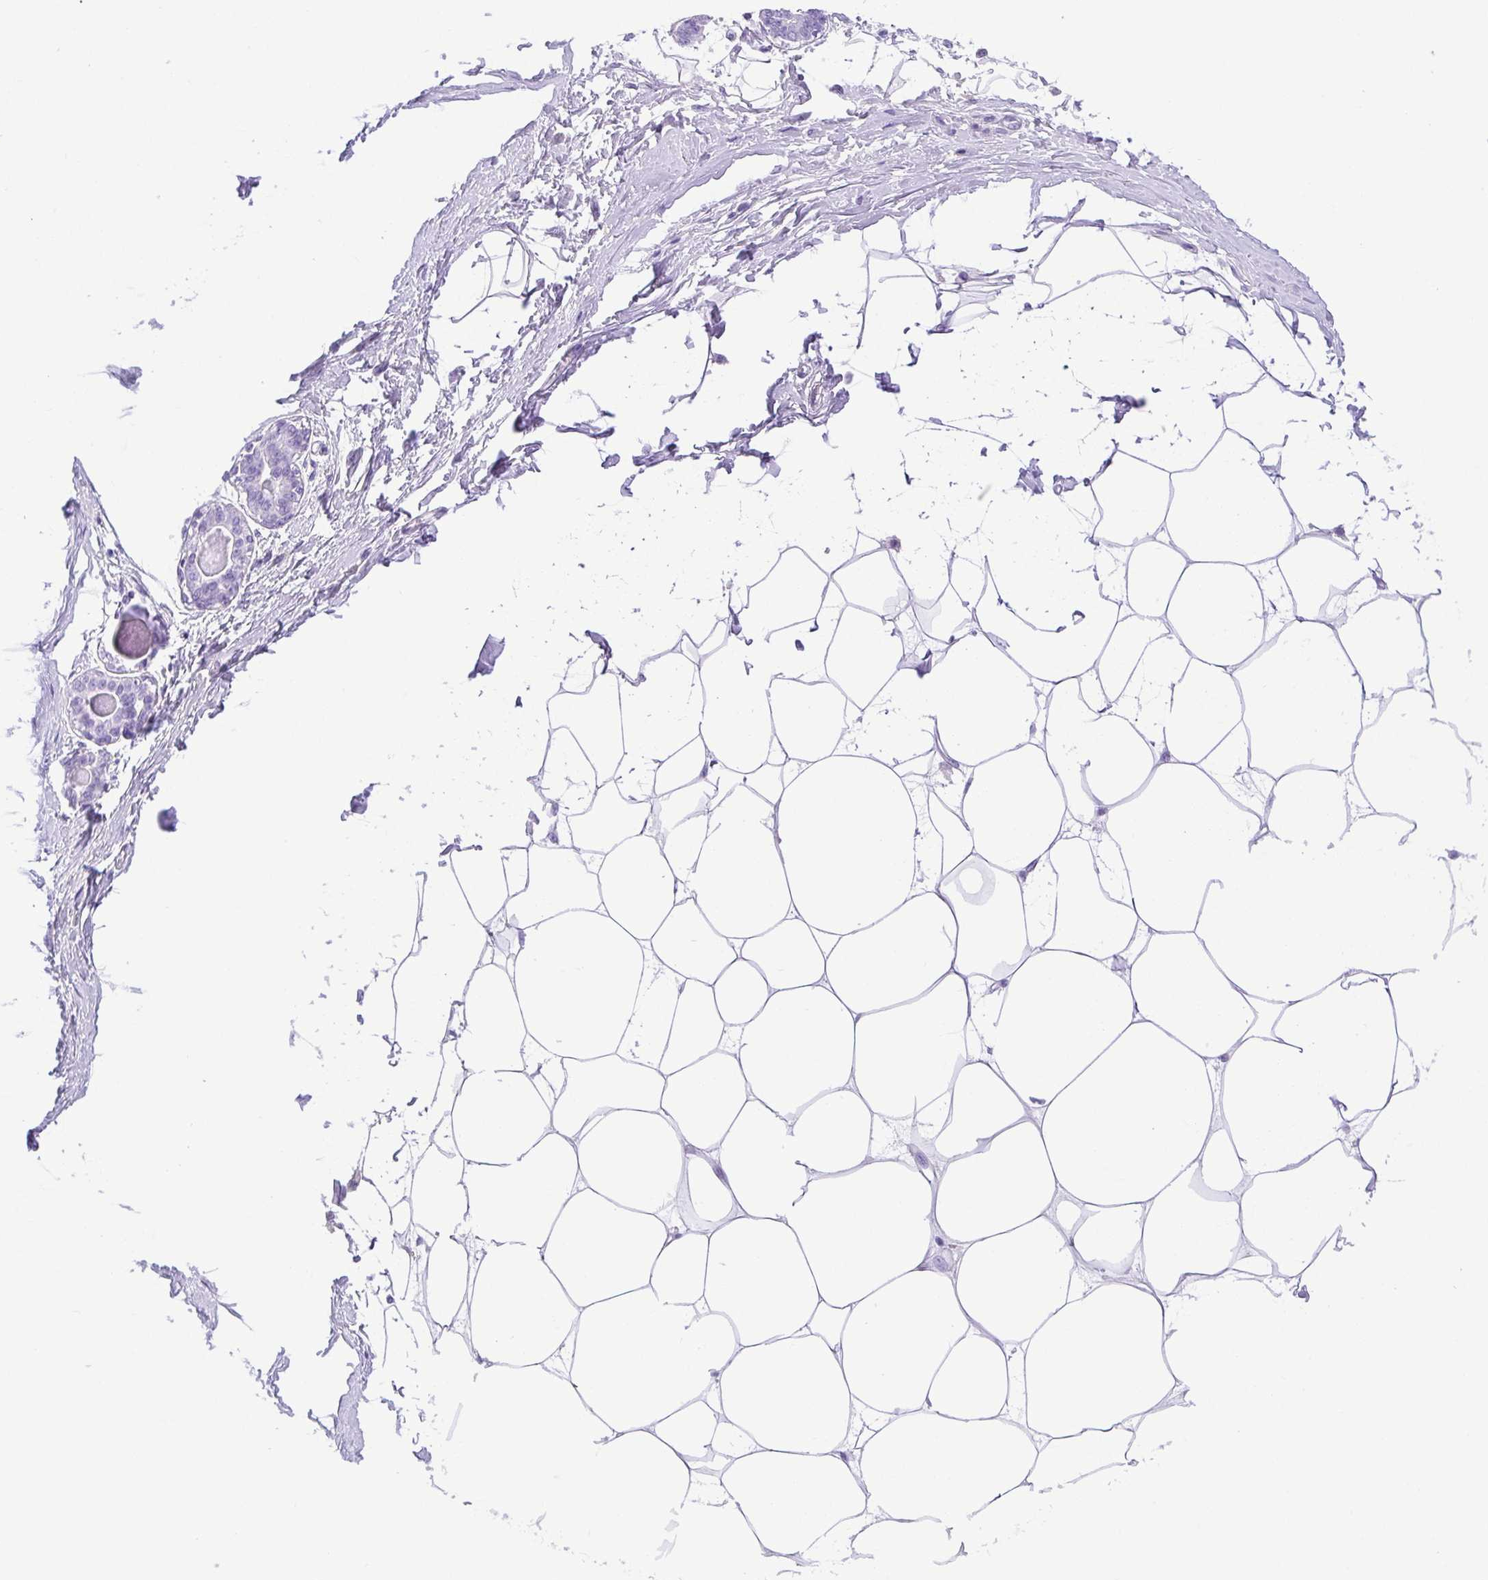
{"staining": {"intensity": "negative", "quantity": "none", "location": "none"}, "tissue": "breast", "cell_type": "Adipocytes", "image_type": "normal", "snomed": [{"axis": "morphology", "description": "Normal tissue, NOS"}, {"axis": "topography", "description": "Breast"}], "caption": "This histopathology image is of unremarkable breast stained with immunohistochemistry (IHC) to label a protein in brown with the nuclei are counter-stained blue. There is no positivity in adipocytes.", "gene": "CDSN", "patient": {"sex": "female", "age": 45}}